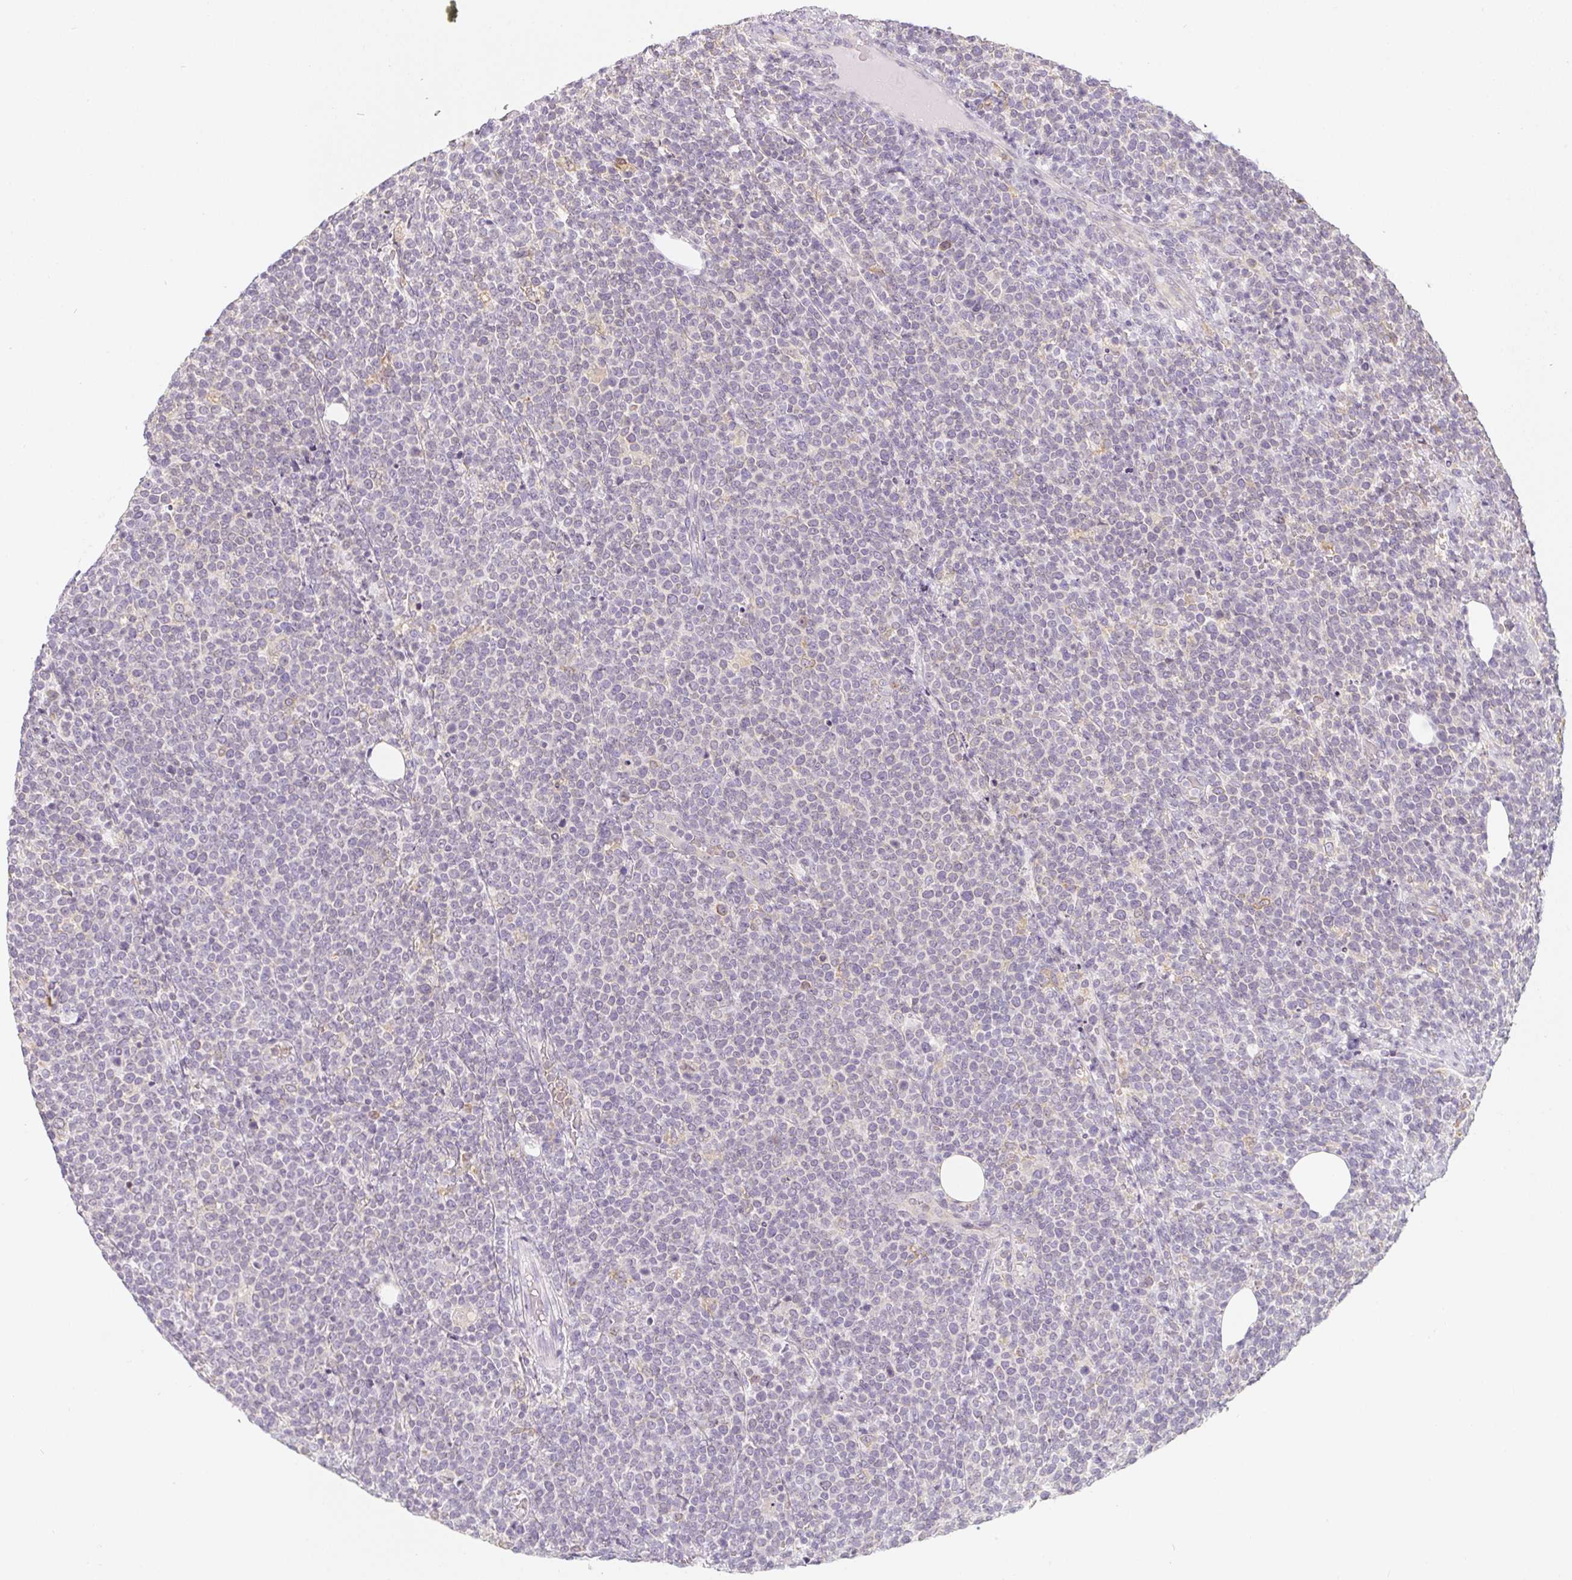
{"staining": {"intensity": "negative", "quantity": "none", "location": "none"}, "tissue": "lymphoma", "cell_type": "Tumor cells", "image_type": "cancer", "snomed": [{"axis": "morphology", "description": "Malignant lymphoma, non-Hodgkin's type, High grade"}, {"axis": "topography", "description": "Lymph node"}], "caption": "DAB (3,3'-diaminobenzidine) immunohistochemical staining of high-grade malignant lymphoma, non-Hodgkin's type demonstrates no significant expression in tumor cells.", "gene": "SOAT1", "patient": {"sex": "male", "age": 61}}